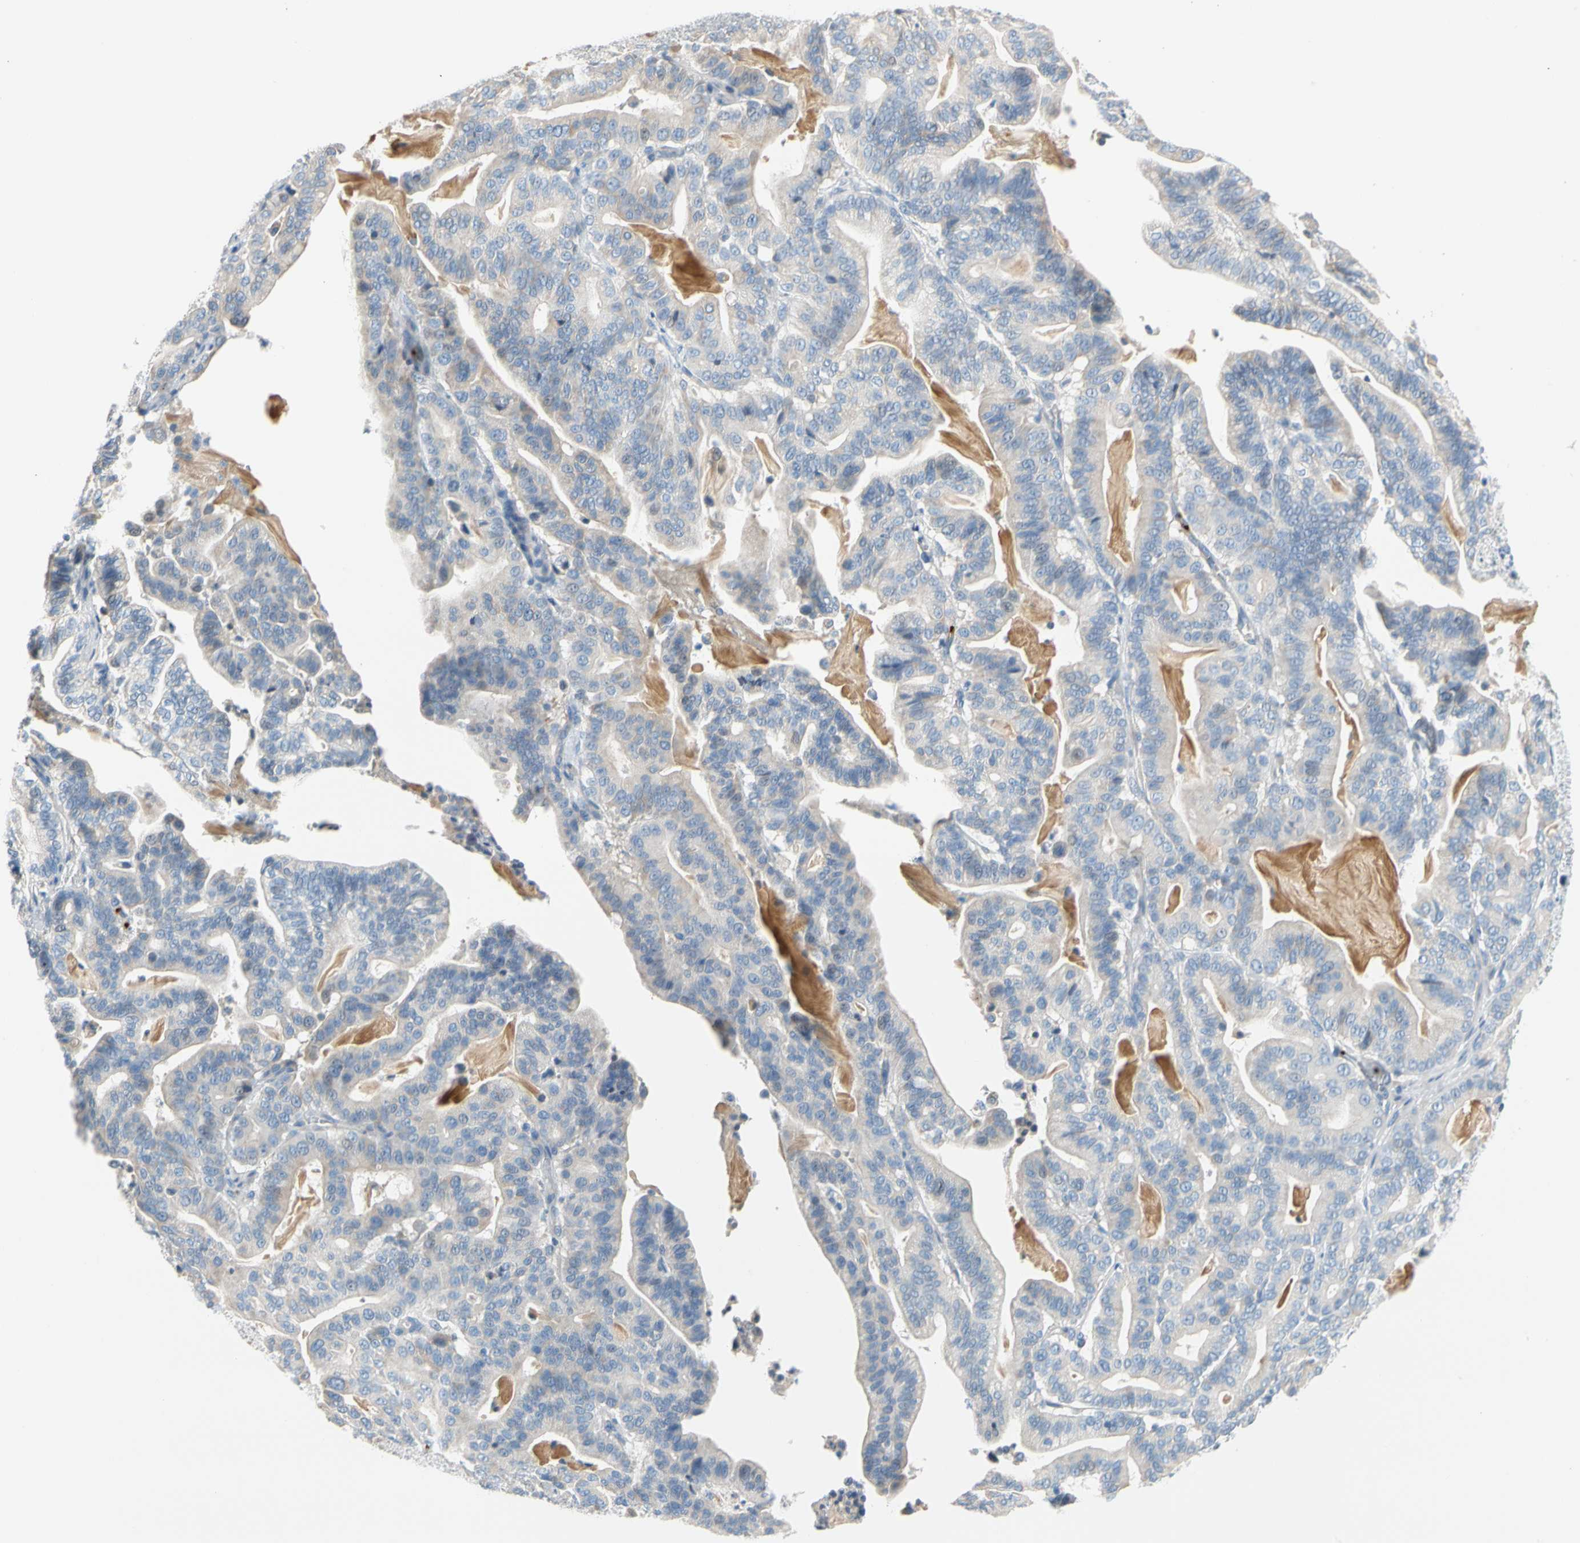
{"staining": {"intensity": "weak", "quantity": "<25%", "location": "cytoplasmic/membranous"}, "tissue": "pancreatic cancer", "cell_type": "Tumor cells", "image_type": "cancer", "snomed": [{"axis": "morphology", "description": "Adenocarcinoma, NOS"}, {"axis": "topography", "description": "Pancreas"}], "caption": "Immunohistochemistry histopathology image of pancreatic adenocarcinoma stained for a protein (brown), which reveals no staining in tumor cells. (DAB IHC, high magnification).", "gene": "PPBP", "patient": {"sex": "male", "age": 63}}